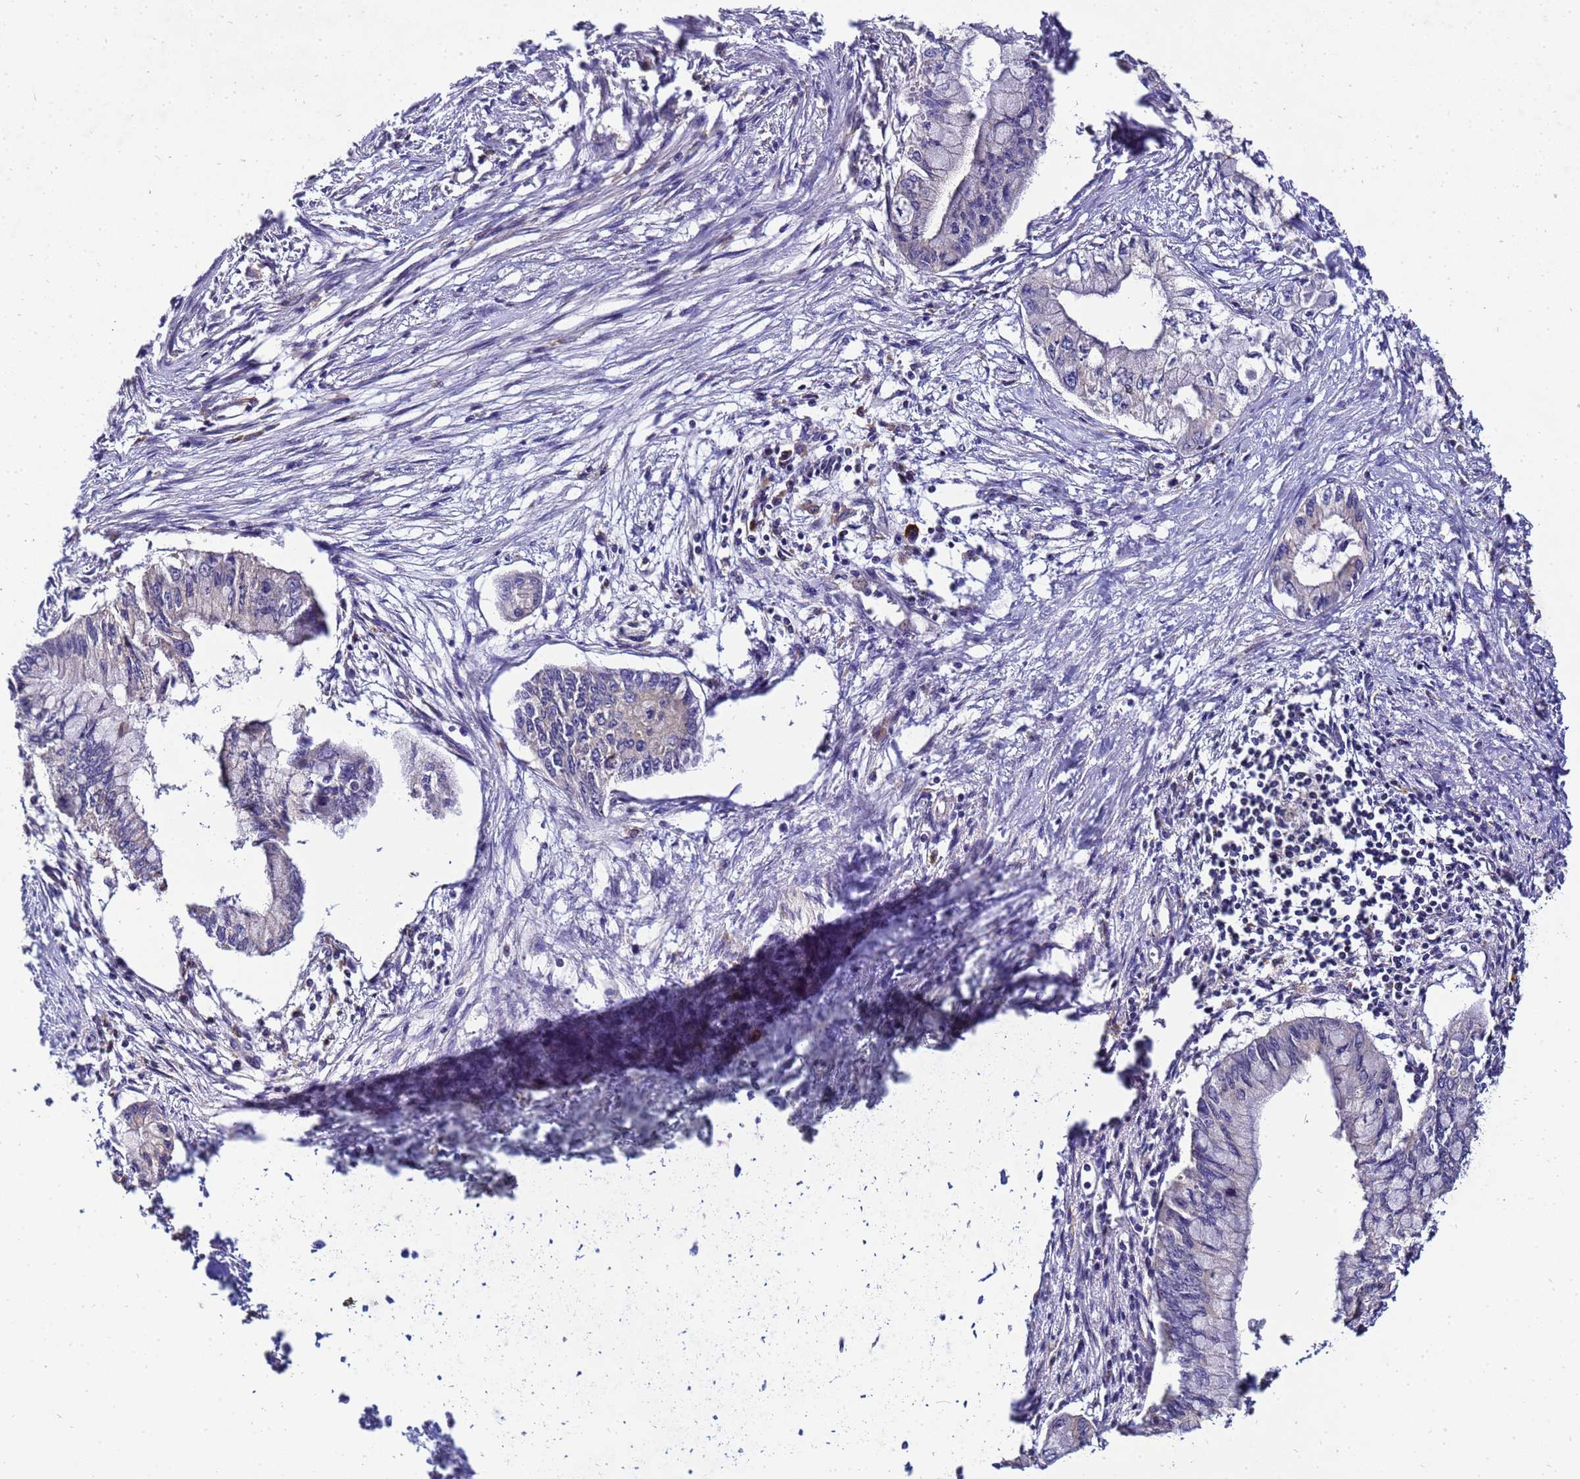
{"staining": {"intensity": "negative", "quantity": "none", "location": "none"}, "tissue": "pancreatic cancer", "cell_type": "Tumor cells", "image_type": "cancer", "snomed": [{"axis": "morphology", "description": "Adenocarcinoma, NOS"}, {"axis": "topography", "description": "Pancreas"}], "caption": "Pancreatic cancer (adenocarcinoma) was stained to show a protein in brown. There is no significant staining in tumor cells. Nuclei are stained in blue.", "gene": "ADPGK", "patient": {"sex": "male", "age": 48}}